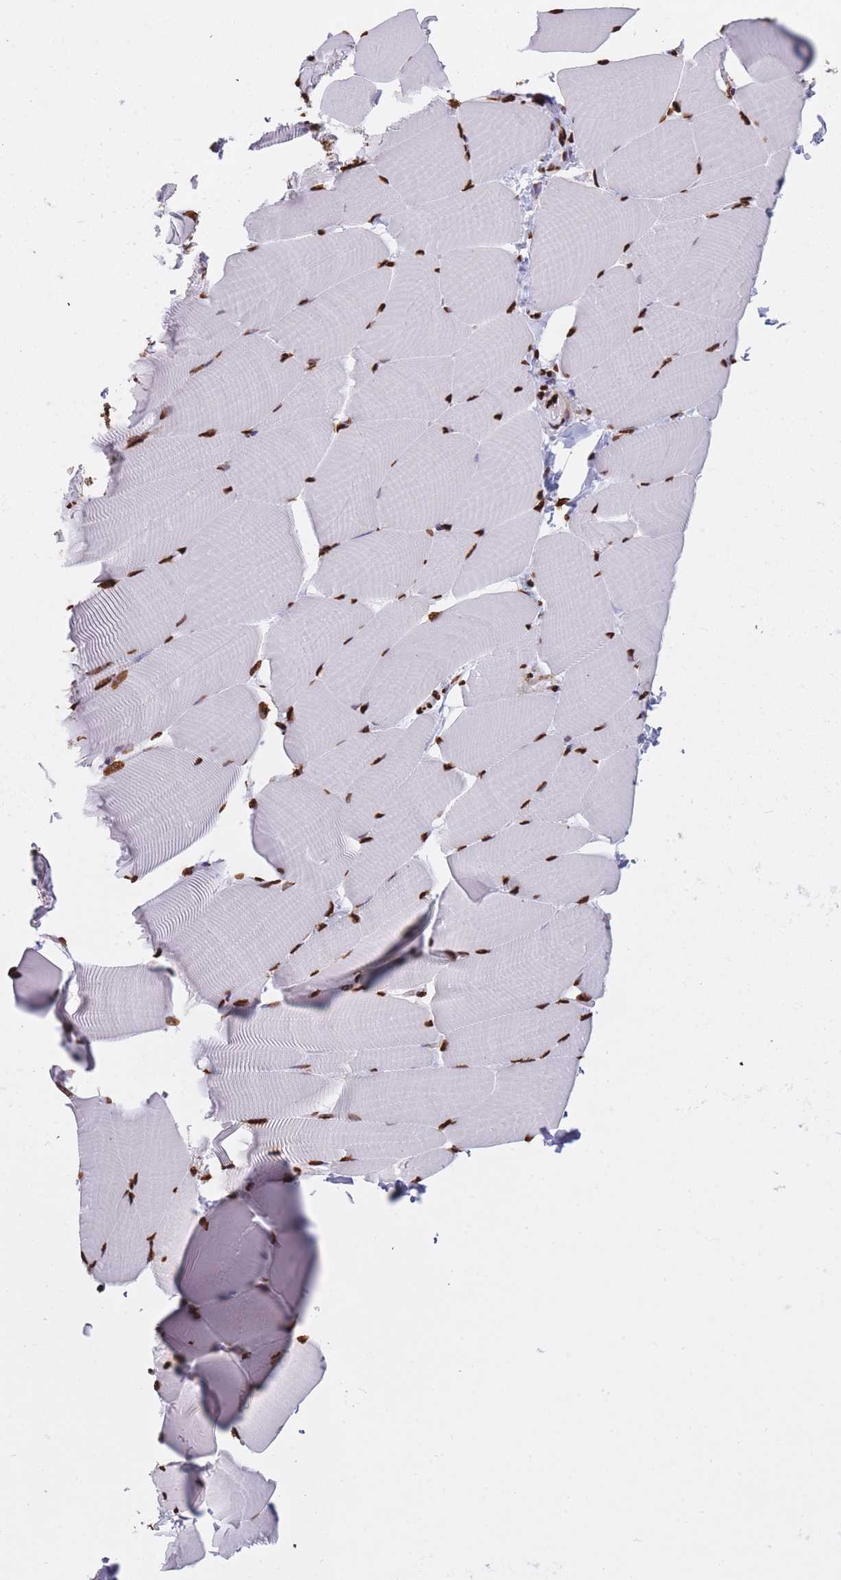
{"staining": {"intensity": "strong", "quantity": ">75%", "location": "nuclear"}, "tissue": "skeletal muscle", "cell_type": "Myocytes", "image_type": "normal", "snomed": [{"axis": "morphology", "description": "Normal tissue, NOS"}, {"axis": "topography", "description": "Skeletal muscle"}], "caption": "Skeletal muscle stained with DAB immunohistochemistry (IHC) demonstrates high levels of strong nuclear positivity in about >75% of myocytes.", "gene": "HNRNPUL1", "patient": {"sex": "male", "age": 25}}